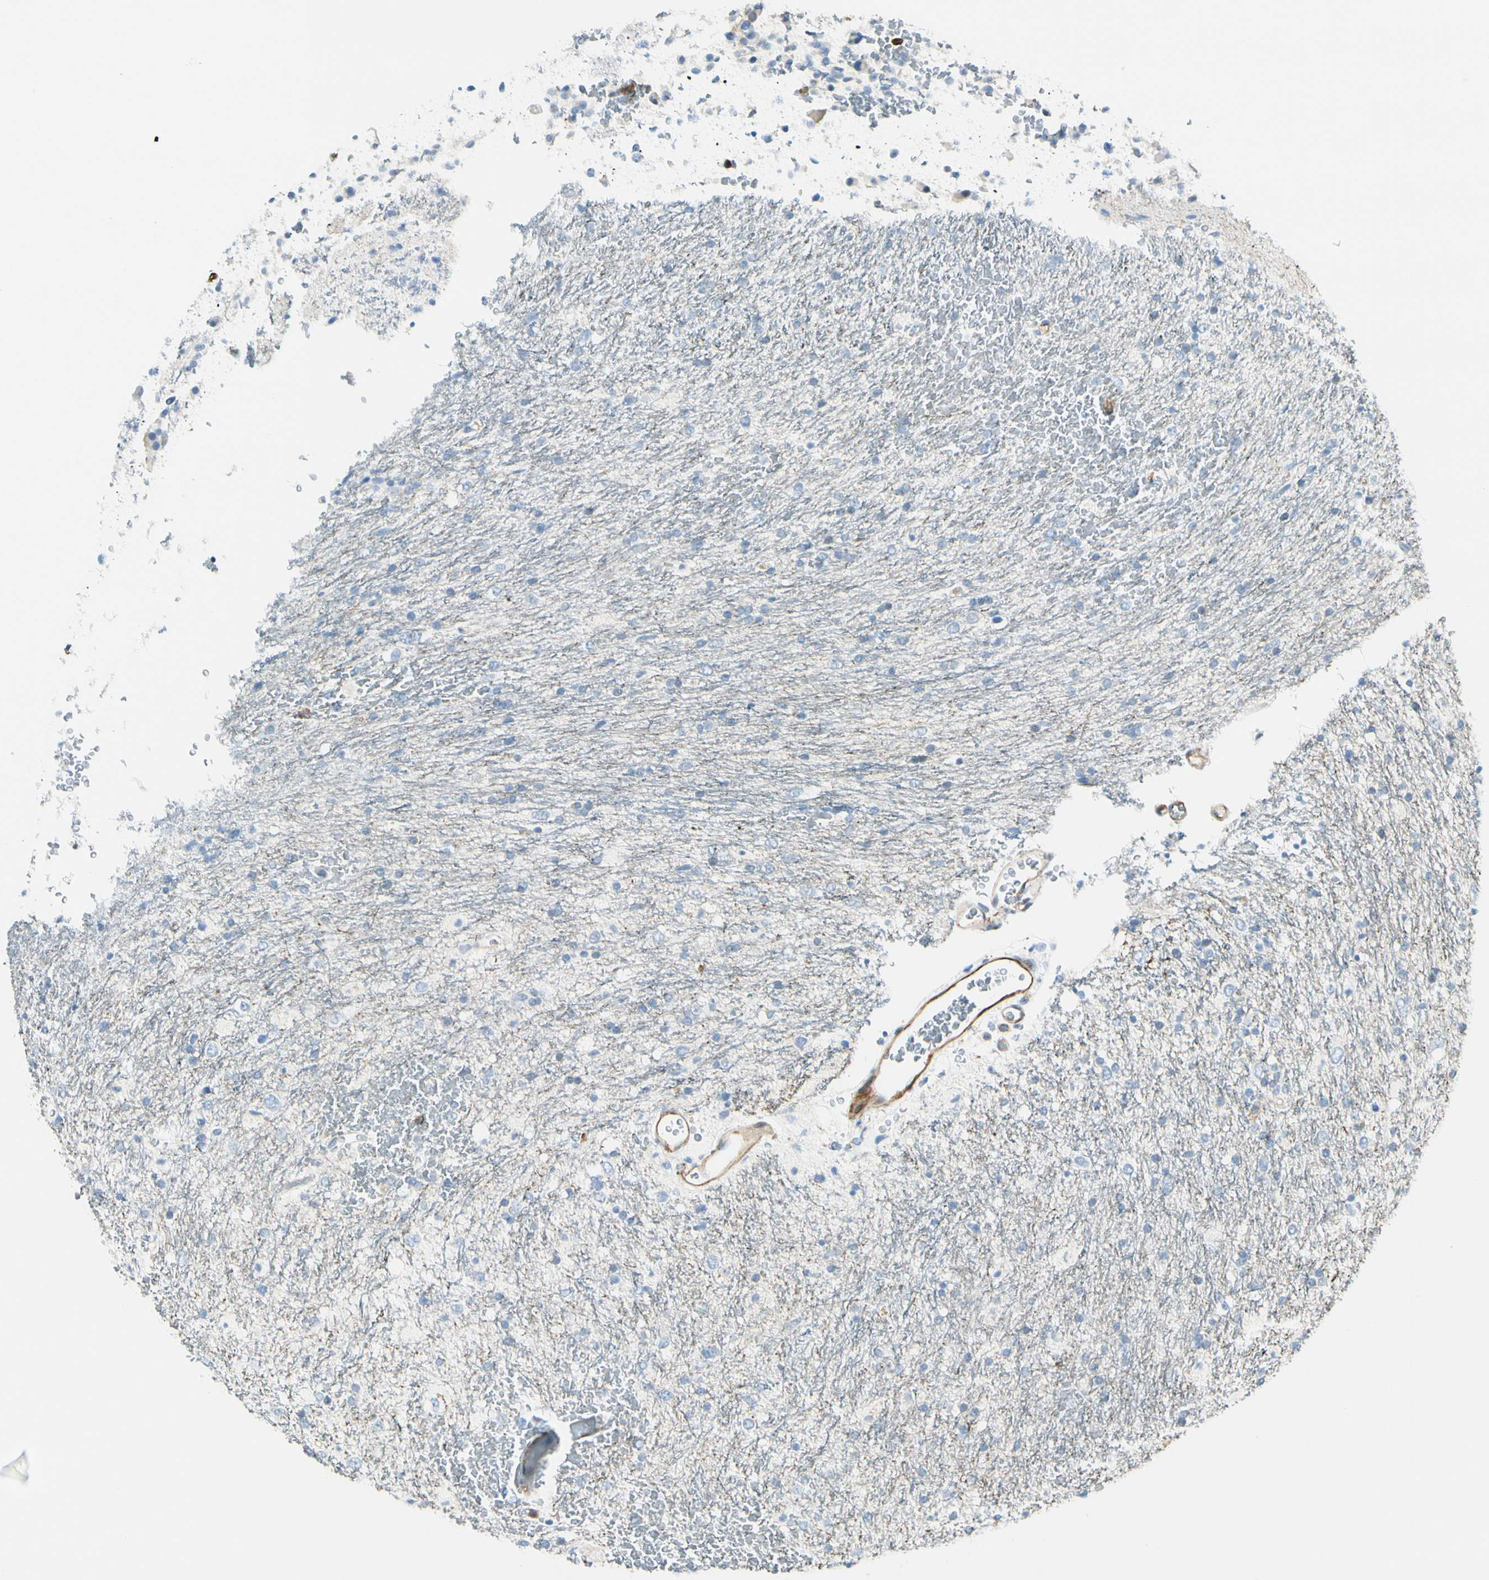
{"staining": {"intensity": "negative", "quantity": "none", "location": "none"}, "tissue": "glioma", "cell_type": "Tumor cells", "image_type": "cancer", "snomed": [{"axis": "morphology", "description": "Glioma, malignant, Low grade"}, {"axis": "topography", "description": "Brain"}], "caption": "Human glioma stained for a protein using IHC reveals no expression in tumor cells.", "gene": "CD93", "patient": {"sex": "male", "age": 77}}